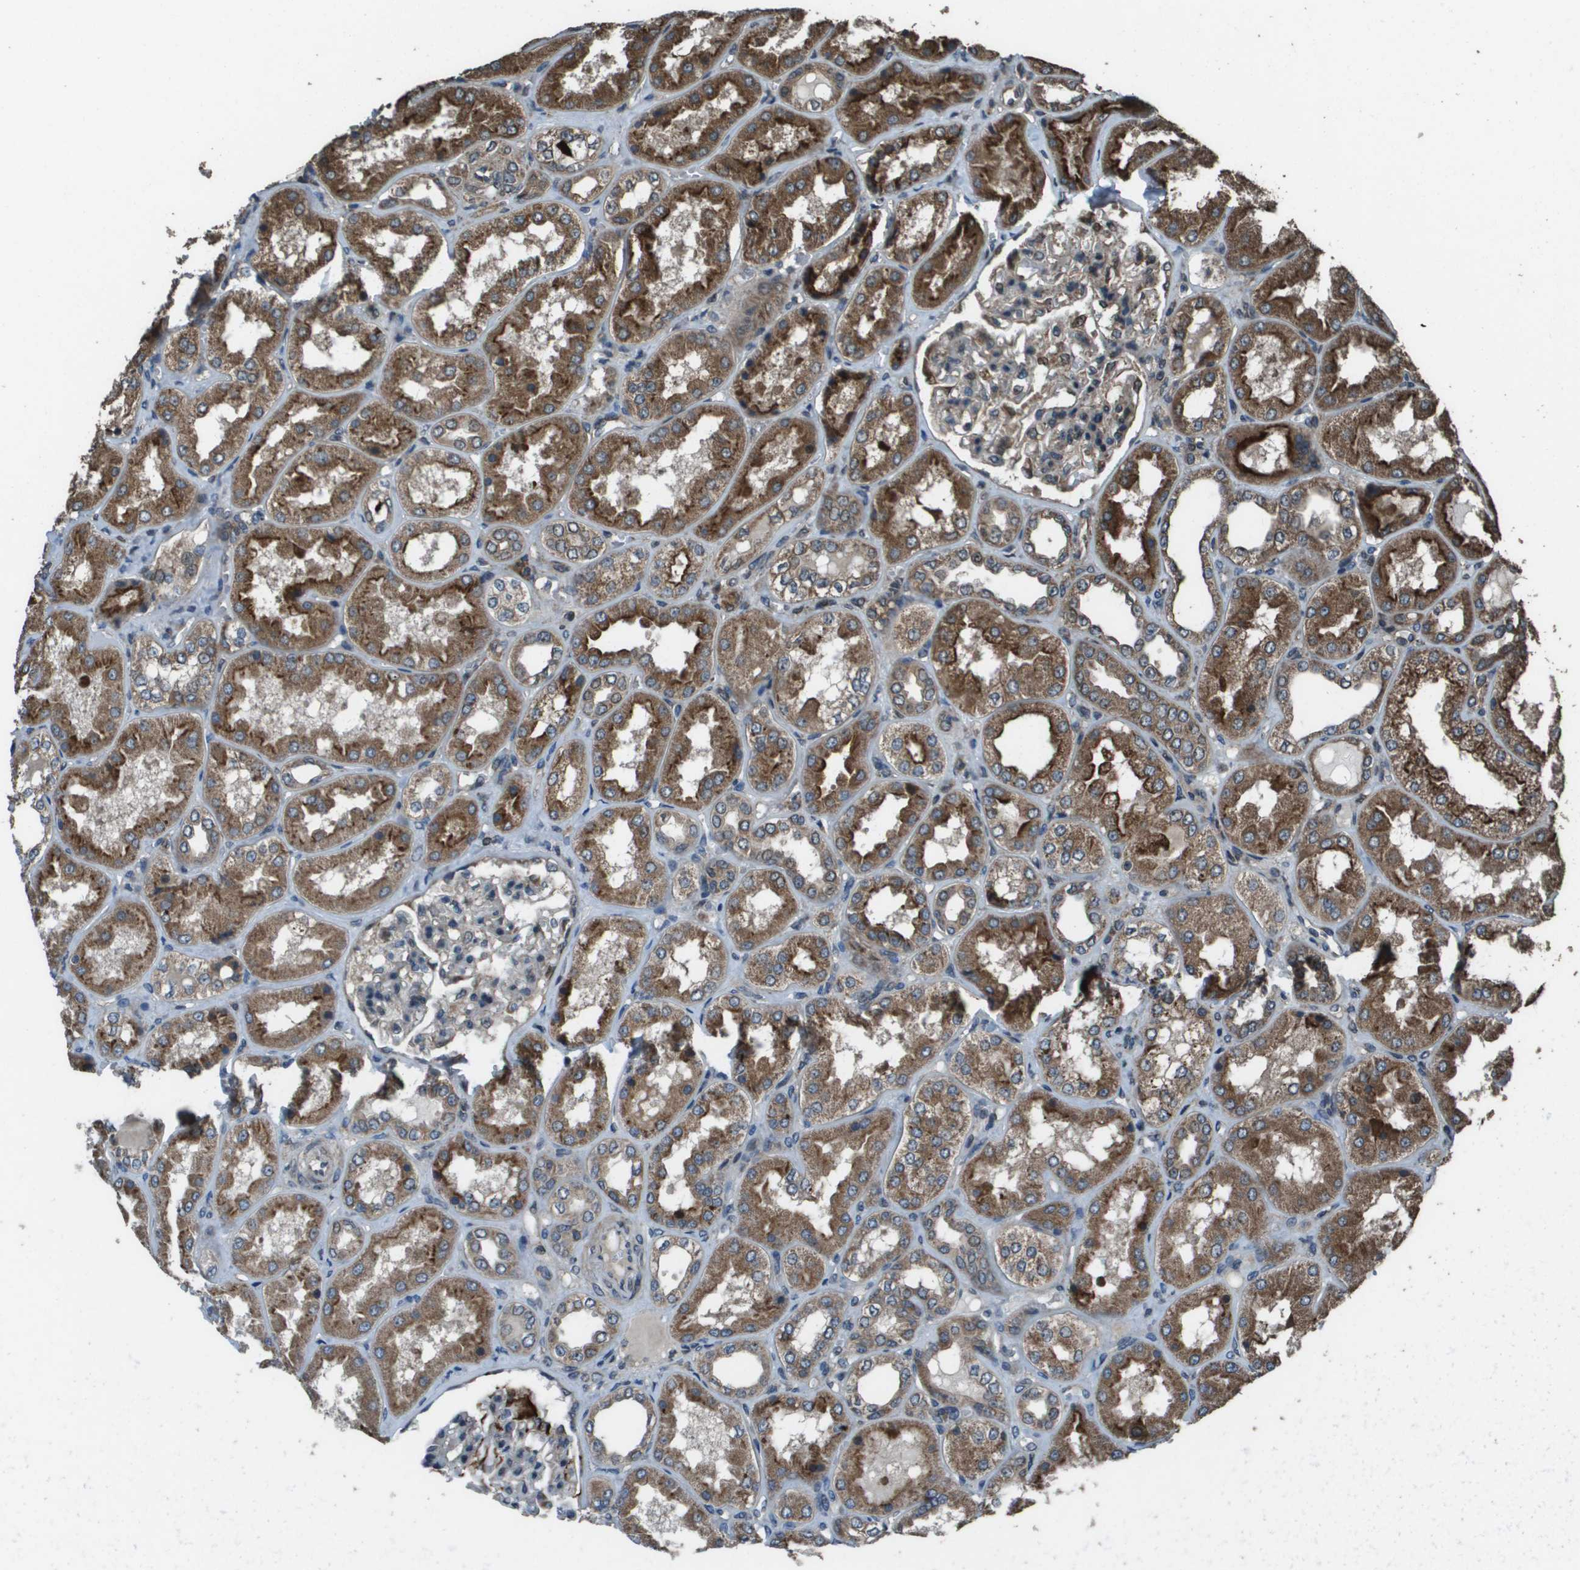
{"staining": {"intensity": "moderate", "quantity": "25%-75%", "location": "cytoplasmic/membranous"}, "tissue": "kidney", "cell_type": "Cells in glomeruli", "image_type": "normal", "snomed": [{"axis": "morphology", "description": "Normal tissue, NOS"}, {"axis": "topography", "description": "Kidney"}], "caption": "Kidney stained for a protein shows moderate cytoplasmic/membranous positivity in cells in glomeruli.", "gene": "FIG4", "patient": {"sex": "female", "age": 56}}